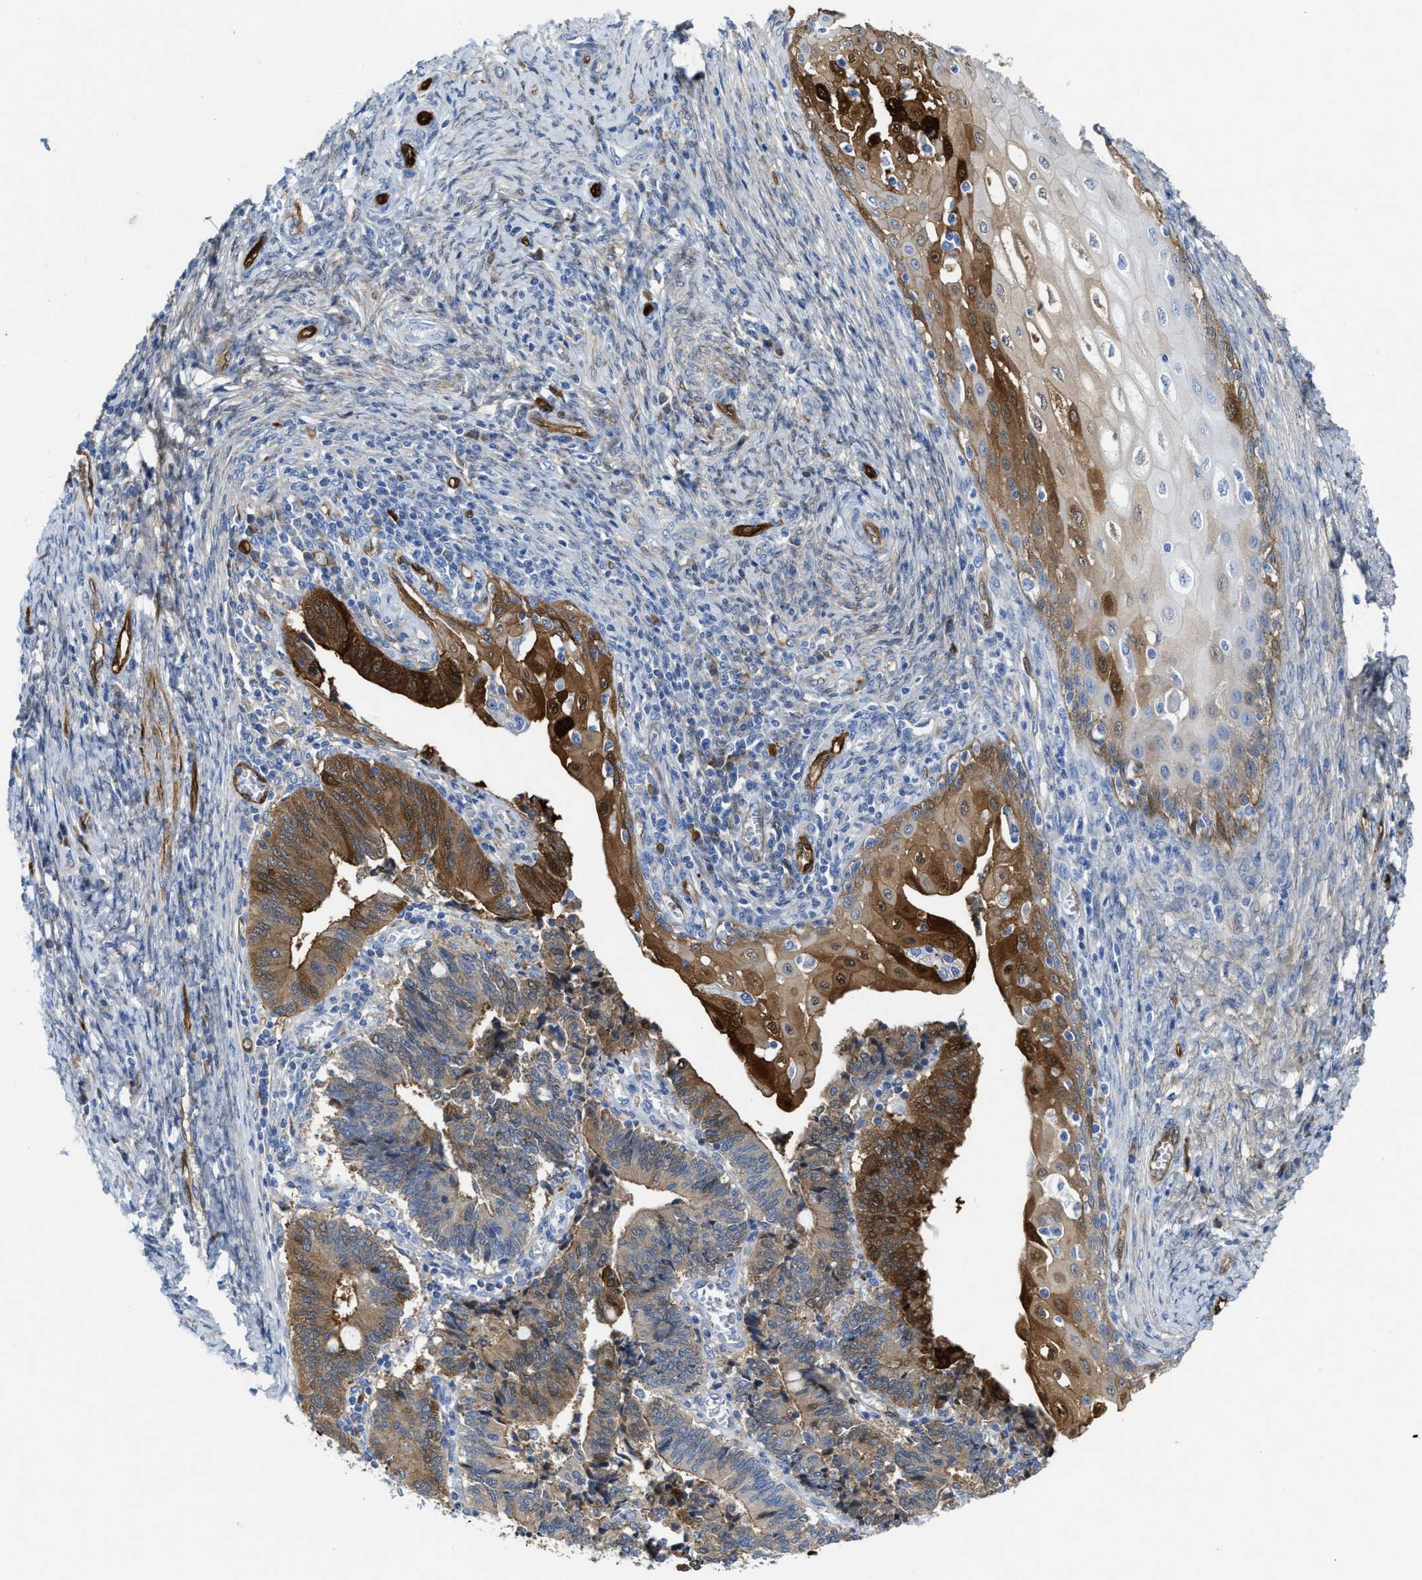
{"staining": {"intensity": "moderate", "quantity": ">75%", "location": "cytoplasmic/membranous,nuclear"}, "tissue": "cervical cancer", "cell_type": "Tumor cells", "image_type": "cancer", "snomed": [{"axis": "morphology", "description": "Adenocarcinoma, NOS"}, {"axis": "topography", "description": "Cervix"}], "caption": "Cervical cancer (adenocarcinoma) tissue shows moderate cytoplasmic/membranous and nuclear staining in about >75% of tumor cells", "gene": "ASS1", "patient": {"sex": "female", "age": 44}}